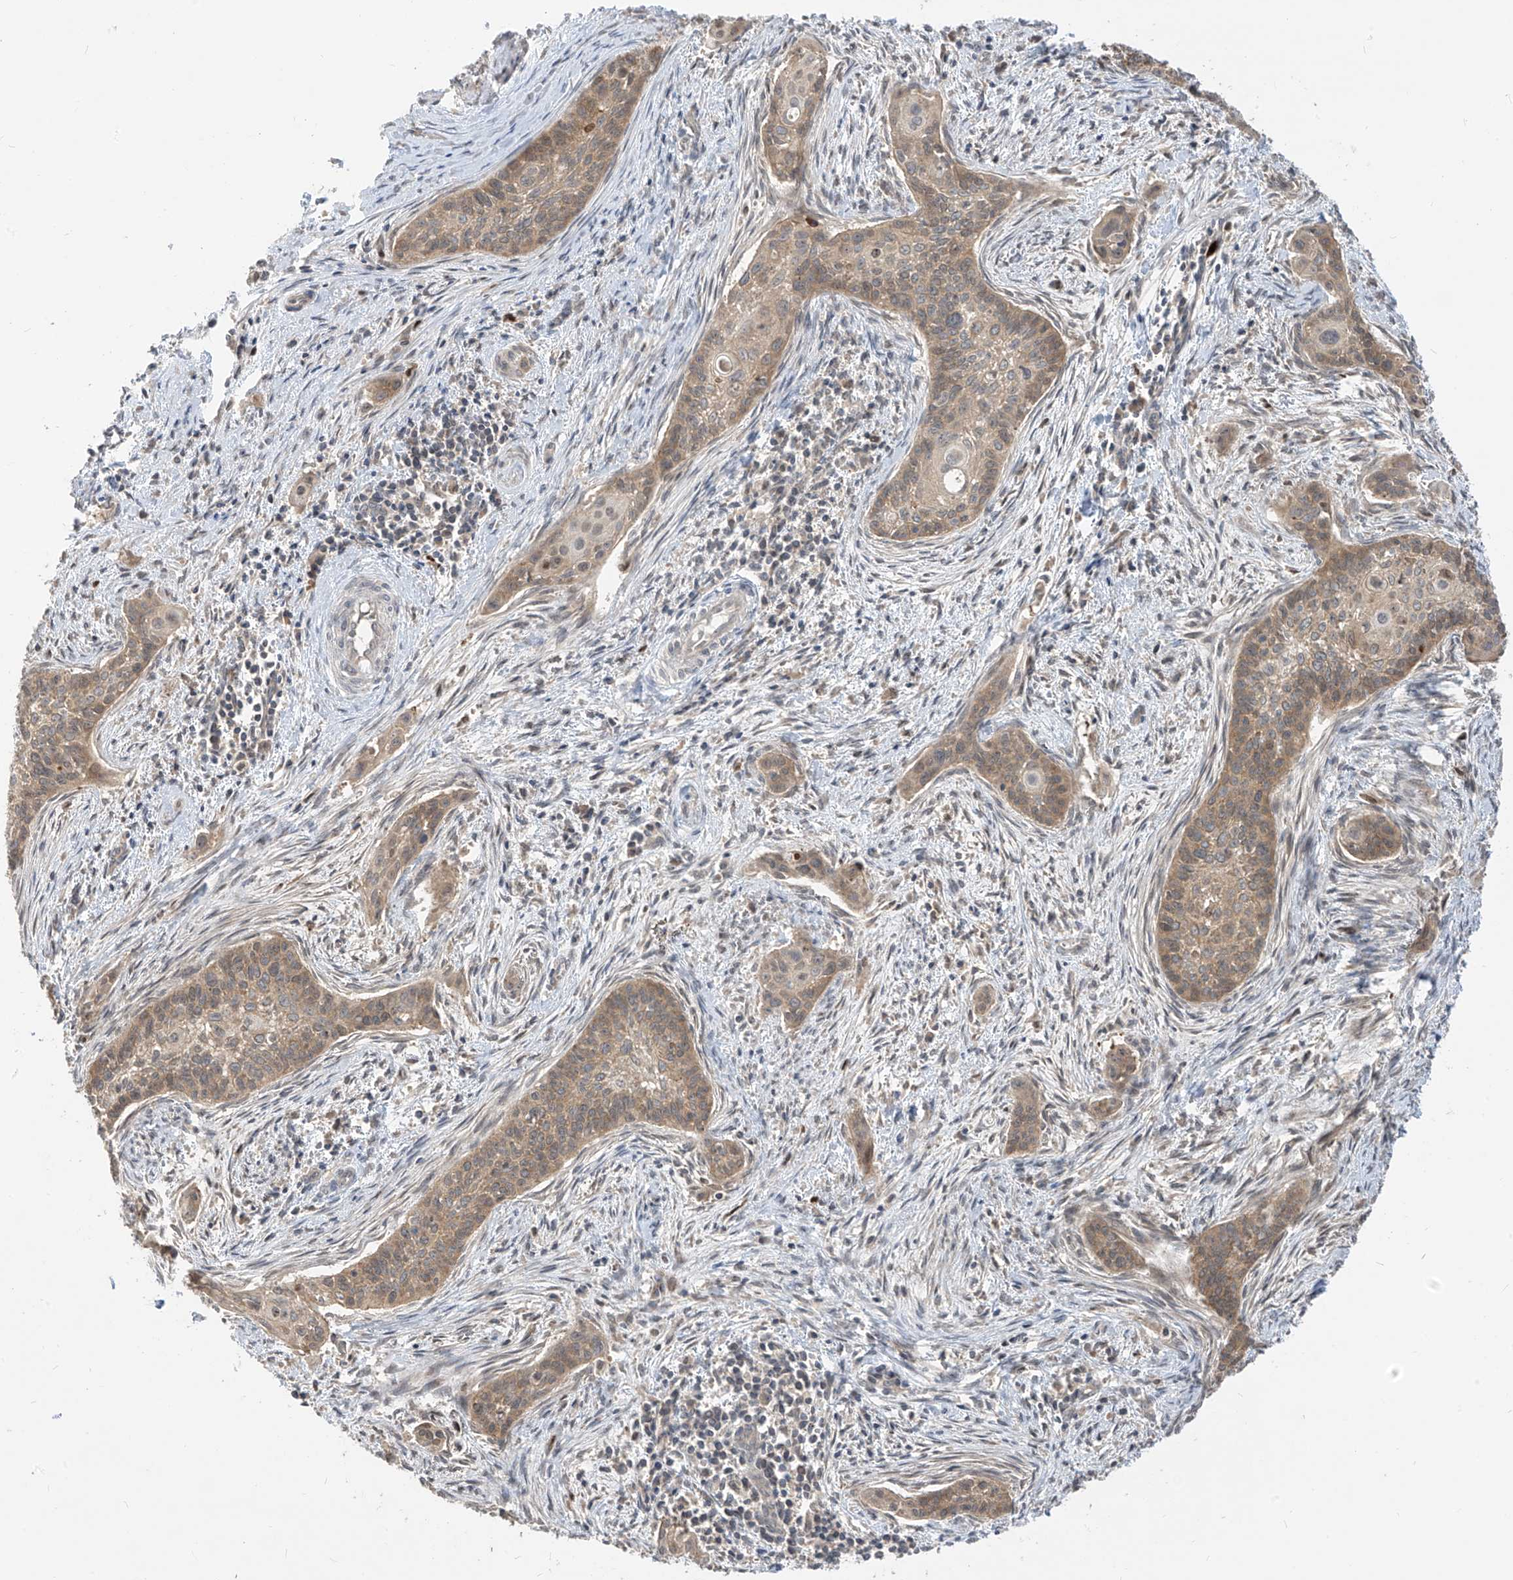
{"staining": {"intensity": "moderate", "quantity": ">75%", "location": "cytoplasmic/membranous"}, "tissue": "cervical cancer", "cell_type": "Tumor cells", "image_type": "cancer", "snomed": [{"axis": "morphology", "description": "Squamous cell carcinoma, NOS"}, {"axis": "topography", "description": "Cervix"}], "caption": "Moderate cytoplasmic/membranous staining is appreciated in about >75% of tumor cells in cervical cancer. Nuclei are stained in blue.", "gene": "CNKSR1", "patient": {"sex": "female", "age": 33}}